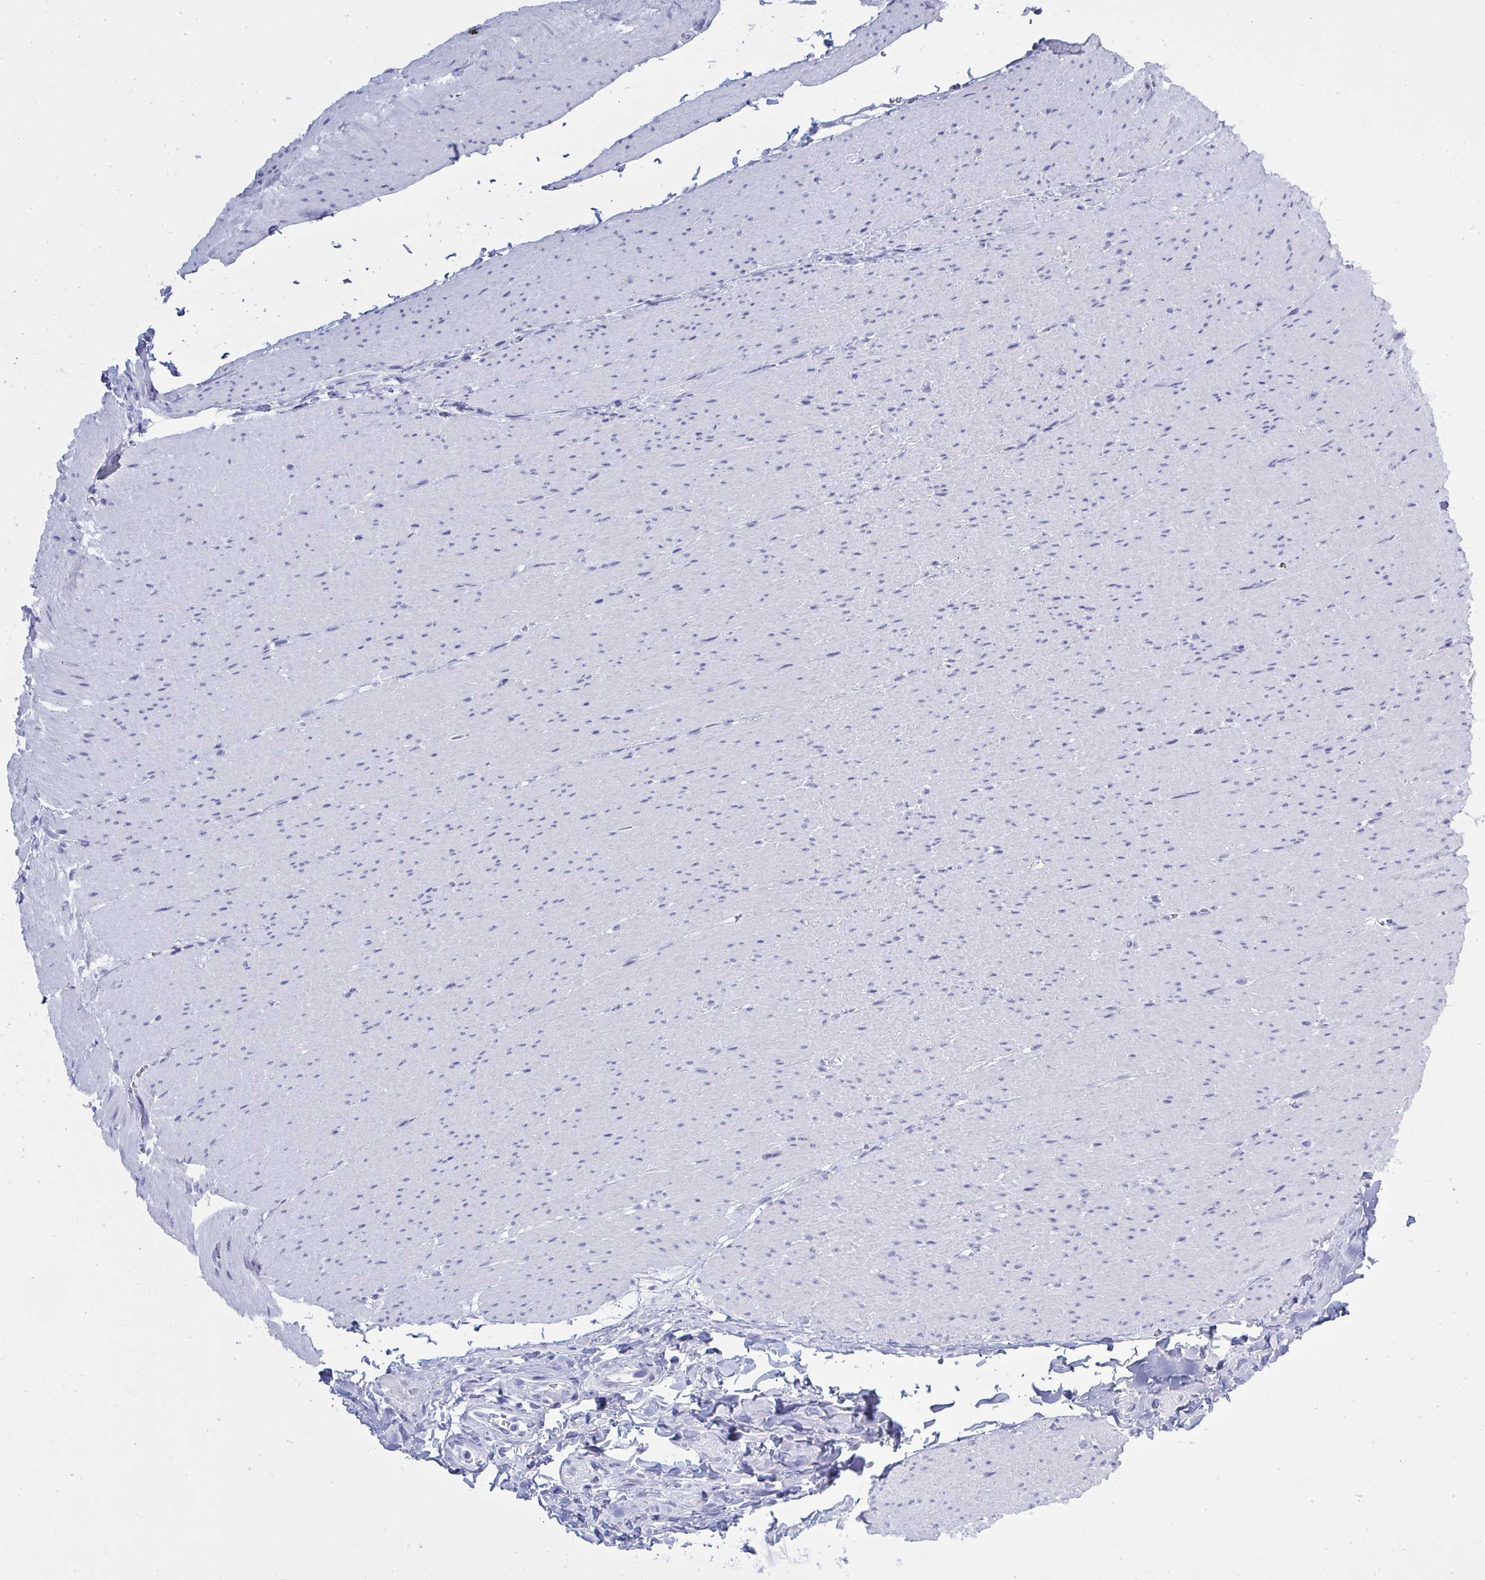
{"staining": {"intensity": "negative", "quantity": "none", "location": "none"}, "tissue": "smooth muscle", "cell_type": "Smooth muscle cells", "image_type": "normal", "snomed": [{"axis": "morphology", "description": "Normal tissue, NOS"}, {"axis": "topography", "description": "Smooth muscle"}, {"axis": "topography", "description": "Rectum"}], "caption": "There is no significant staining in smooth muscle cells of smooth muscle. (DAB immunohistochemistry visualized using brightfield microscopy, high magnification).", "gene": "QDPR", "patient": {"sex": "male", "age": 53}}